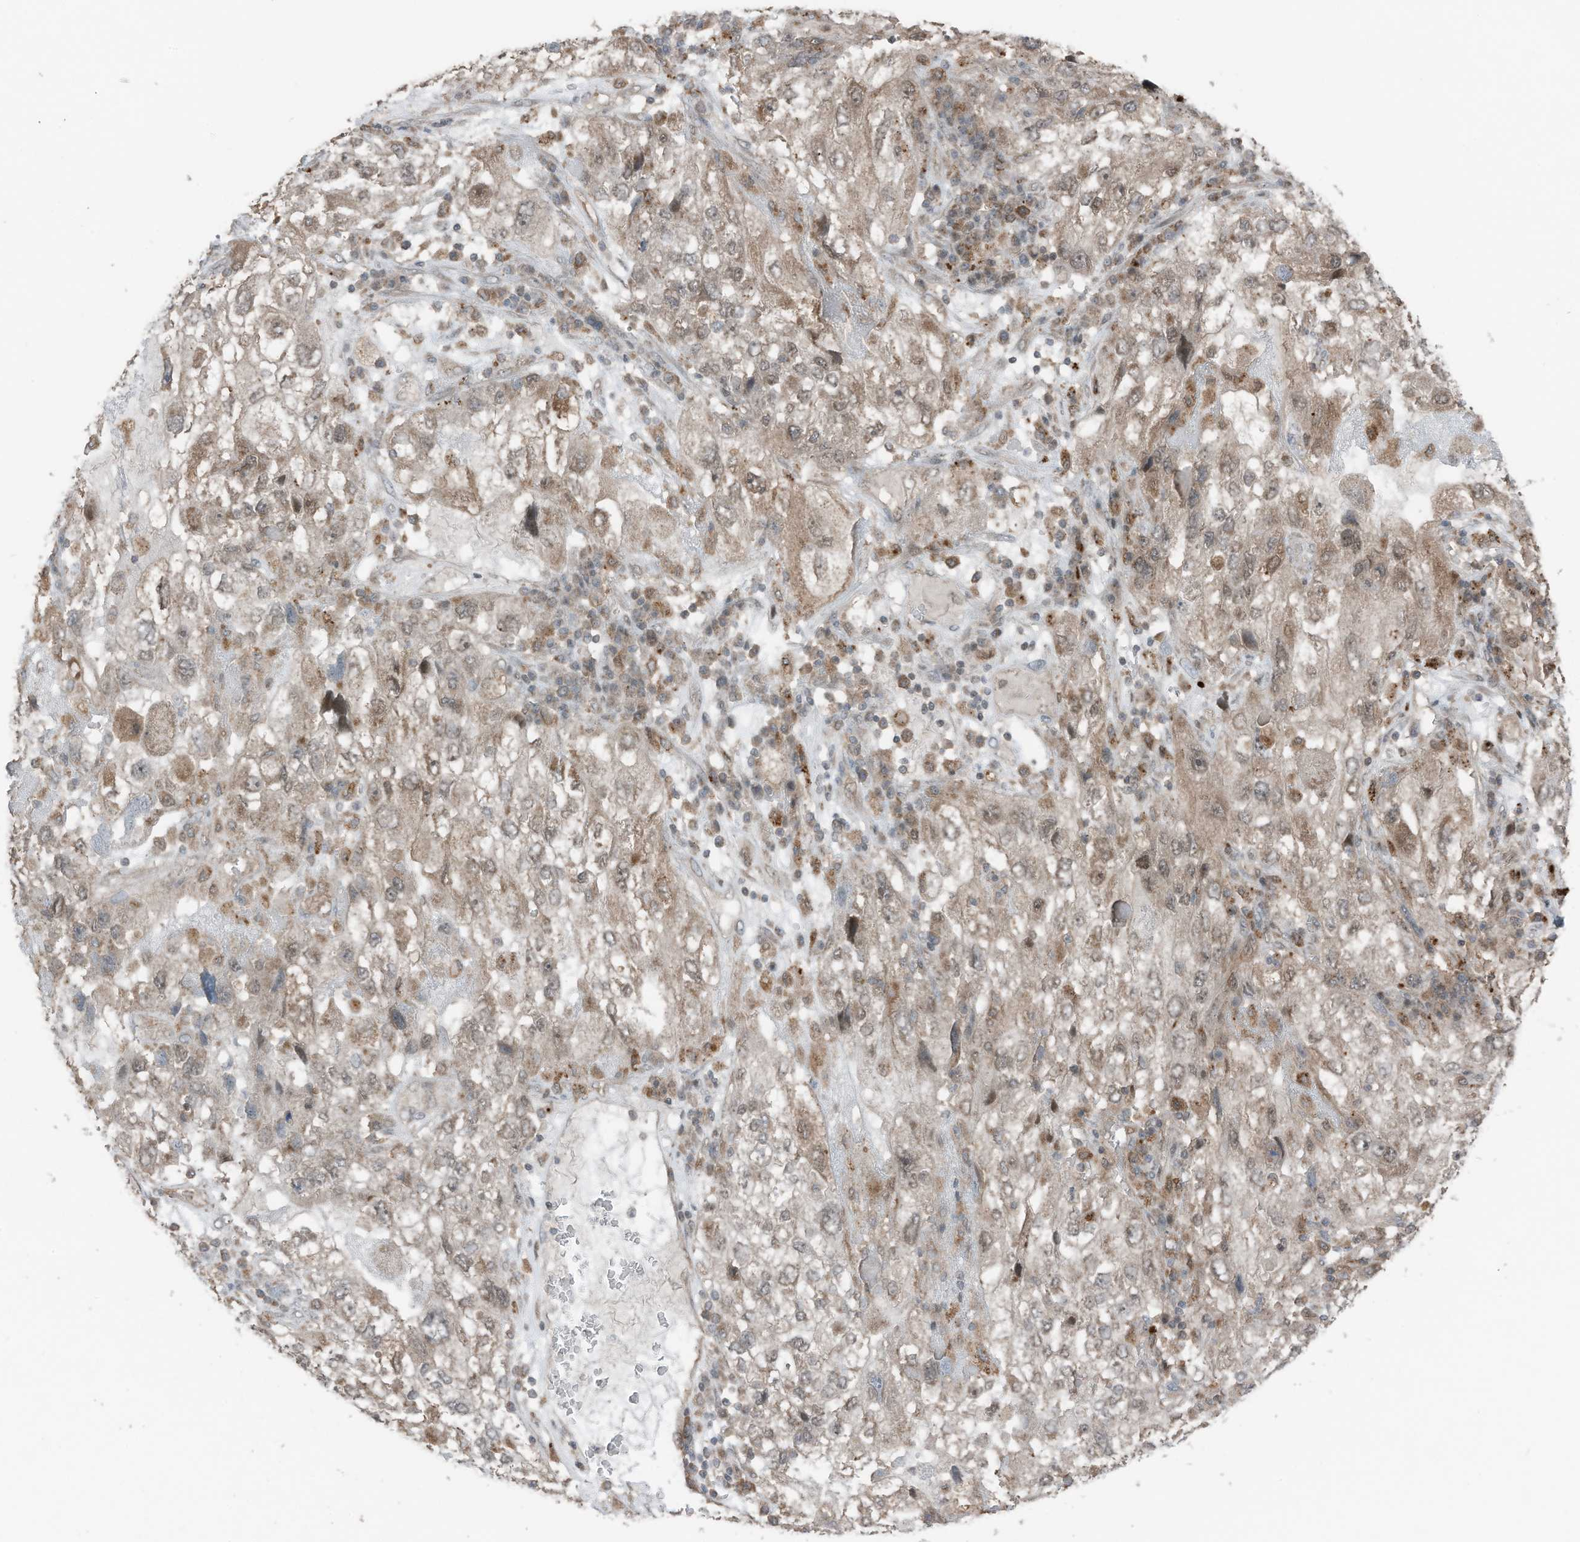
{"staining": {"intensity": "weak", "quantity": "25%-75%", "location": "cytoplasmic/membranous"}, "tissue": "endometrial cancer", "cell_type": "Tumor cells", "image_type": "cancer", "snomed": [{"axis": "morphology", "description": "Adenocarcinoma, NOS"}, {"axis": "topography", "description": "Endometrium"}], "caption": "A histopathology image showing weak cytoplasmic/membranous expression in approximately 25%-75% of tumor cells in endometrial cancer (adenocarcinoma), as visualized by brown immunohistochemical staining.", "gene": "TXNDC9", "patient": {"sex": "female", "age": 49}}